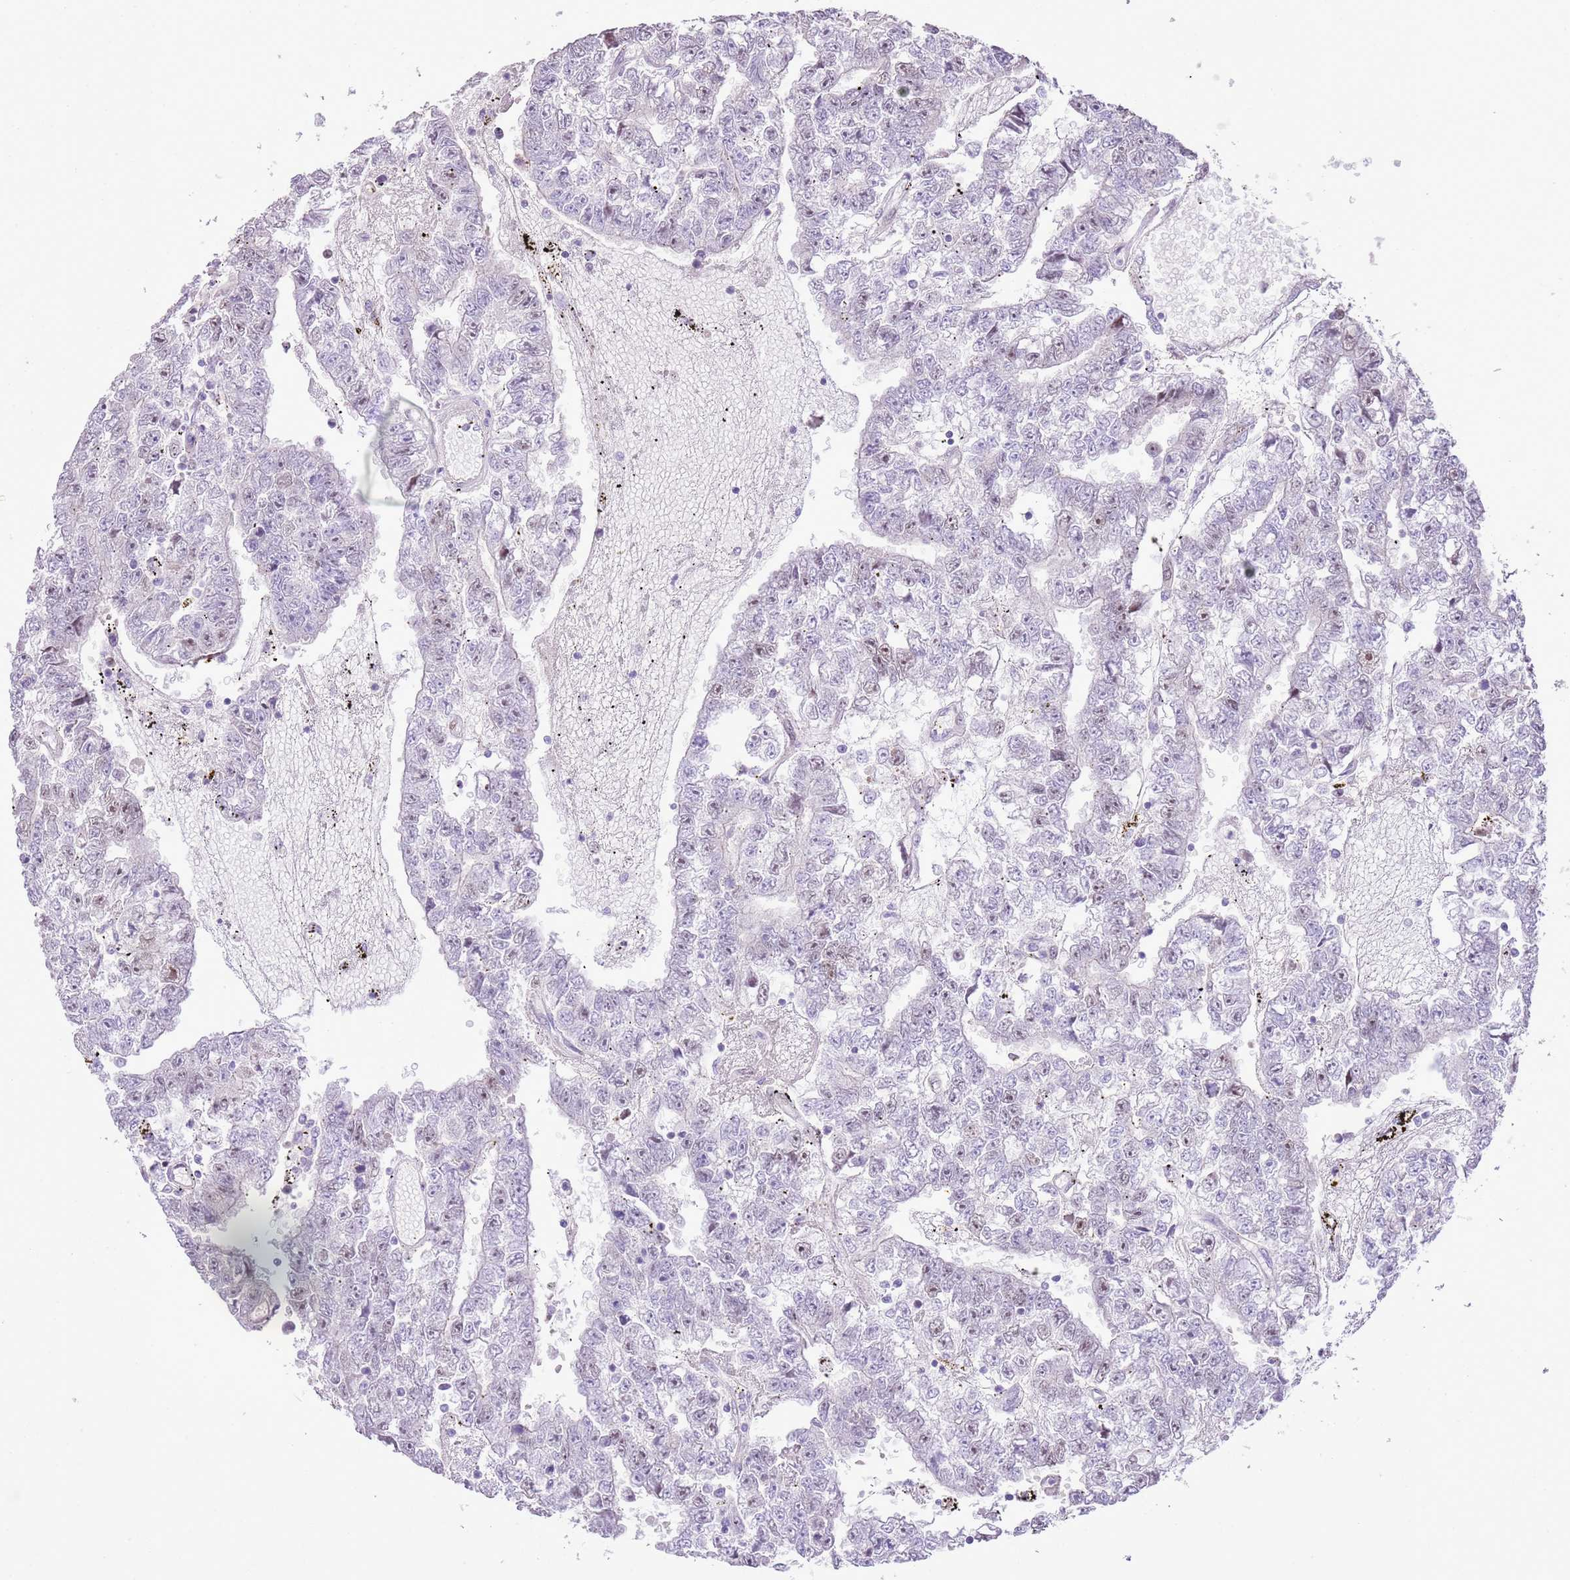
{"staining": {"intensity": "negative", "quantity": "none", "location": "none"}, "tissue": "testis cancer", "cell_type": "Tumor cells", "image_type": "cancer", "snomed": [{"axis": "morphology", "description": "Carcinoma, Embryonal, NOS"}, {"axis": "topography", "description": "Testis"}], "caption": "Immunohistochemical staining of testis embryonal carcinoma exhibits no significant positivity in tumor cells. The staining was performed using DAB (3,3'-diaminobenzidine) to visualize the protein expression in brown, while the nuclei were stained in blue with hematoxylin (Magnification: 20x).", "gene": "GMNN", "patient": {"sex": "male", "age": 25}}